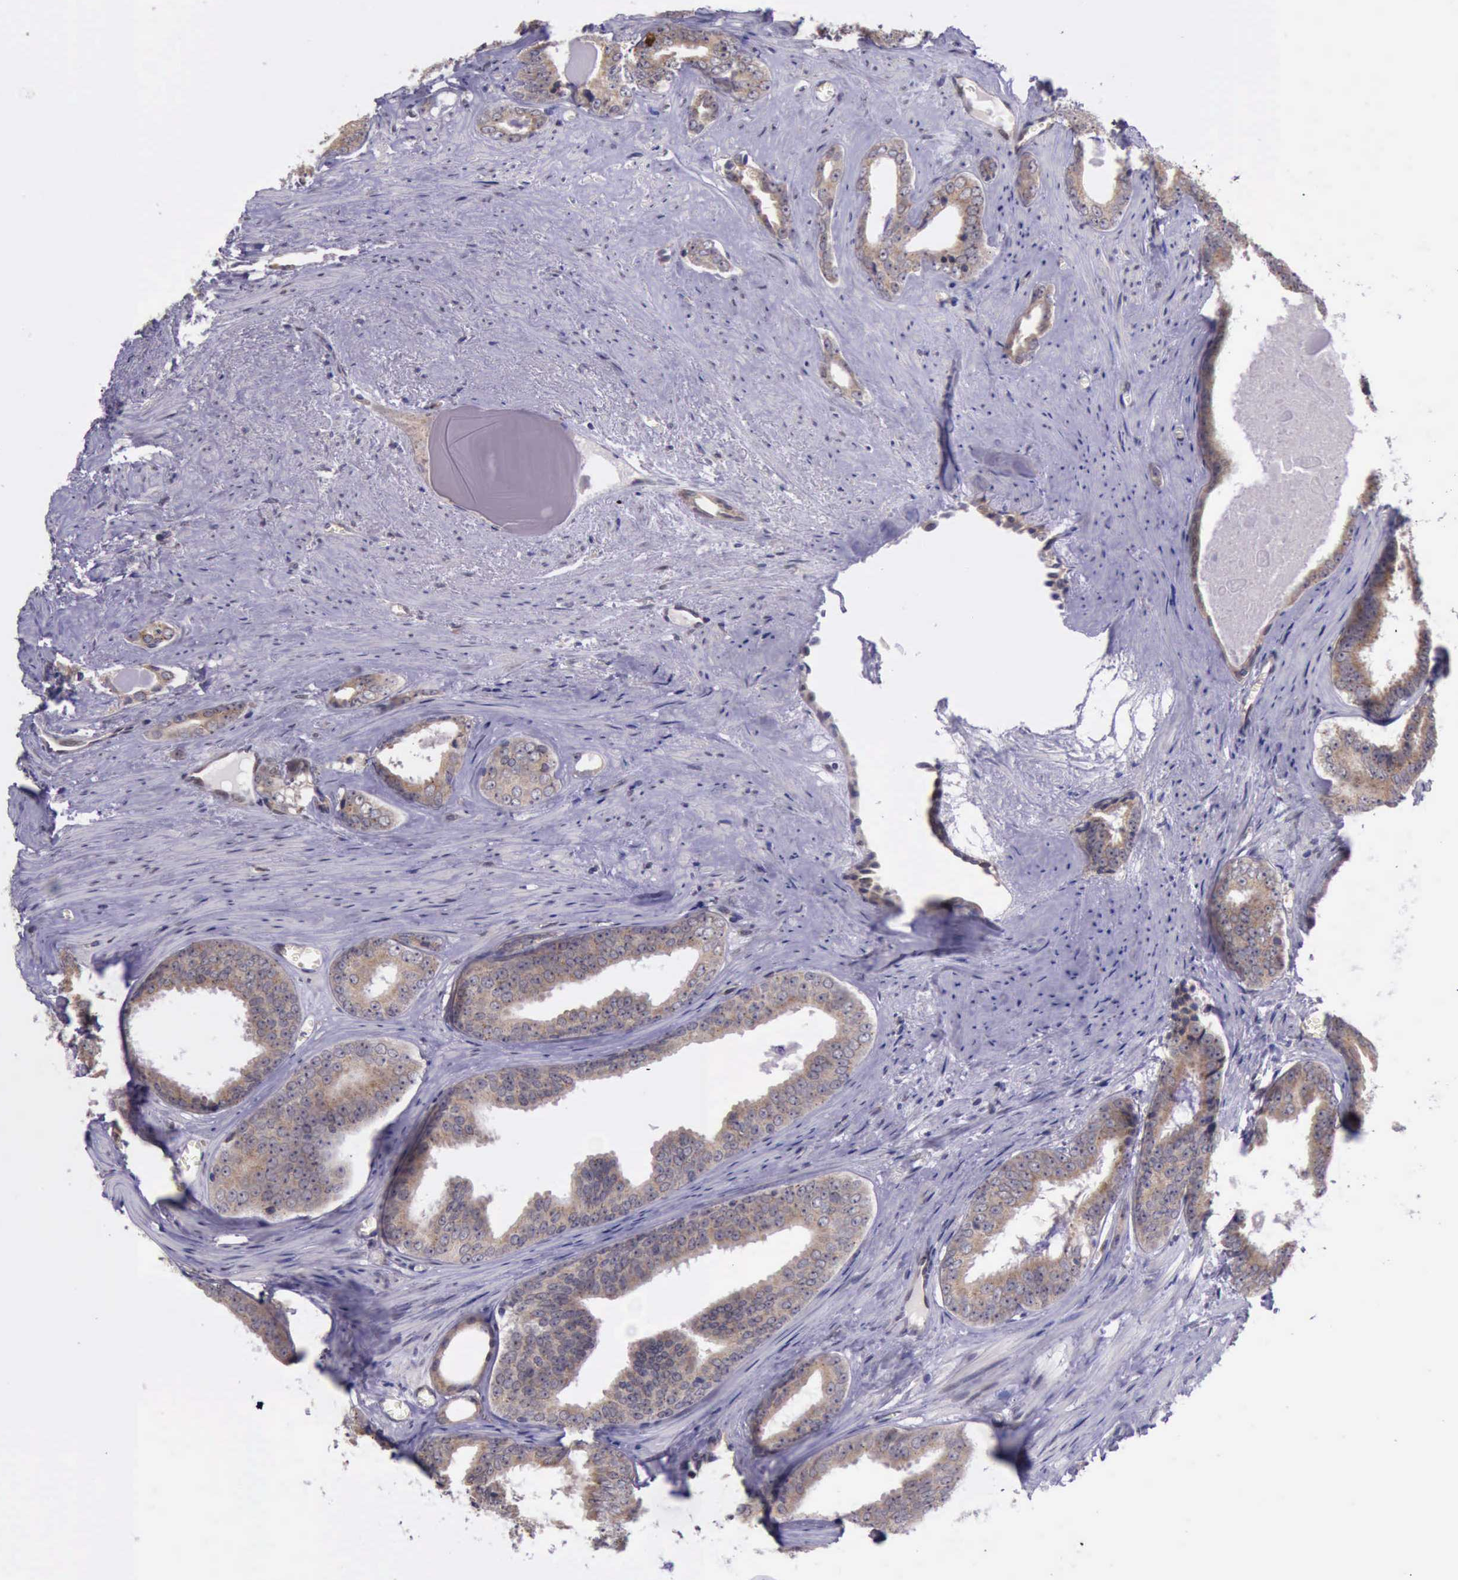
{"staining": {"intensity": "weak", "quantity": ">75%", "location": "cytoplasmic/membranous"}, "tissue": "prostate cancer", "cell_type": "Tumor cells", "image_type": "cancer", "snomed": [{"axis": "morphology", "description": "Adenocarcinoma, Medium grade"}, {"axis": "topography", "description": "Prostate"}], "caption": "DAB (3,3'-diaminobenzidine) immunohistochemical staining of prostate cancer (adenocarcinoma (medium-grade)) reveals weak cytoplasmic/membranous protein expression in approximately >75% of tumor cells. (brown staining indicates protein expression, while blue staining denotes nuclei).", "gene": "PLEK2", "patient": {"sex": "male", "age": 79}}